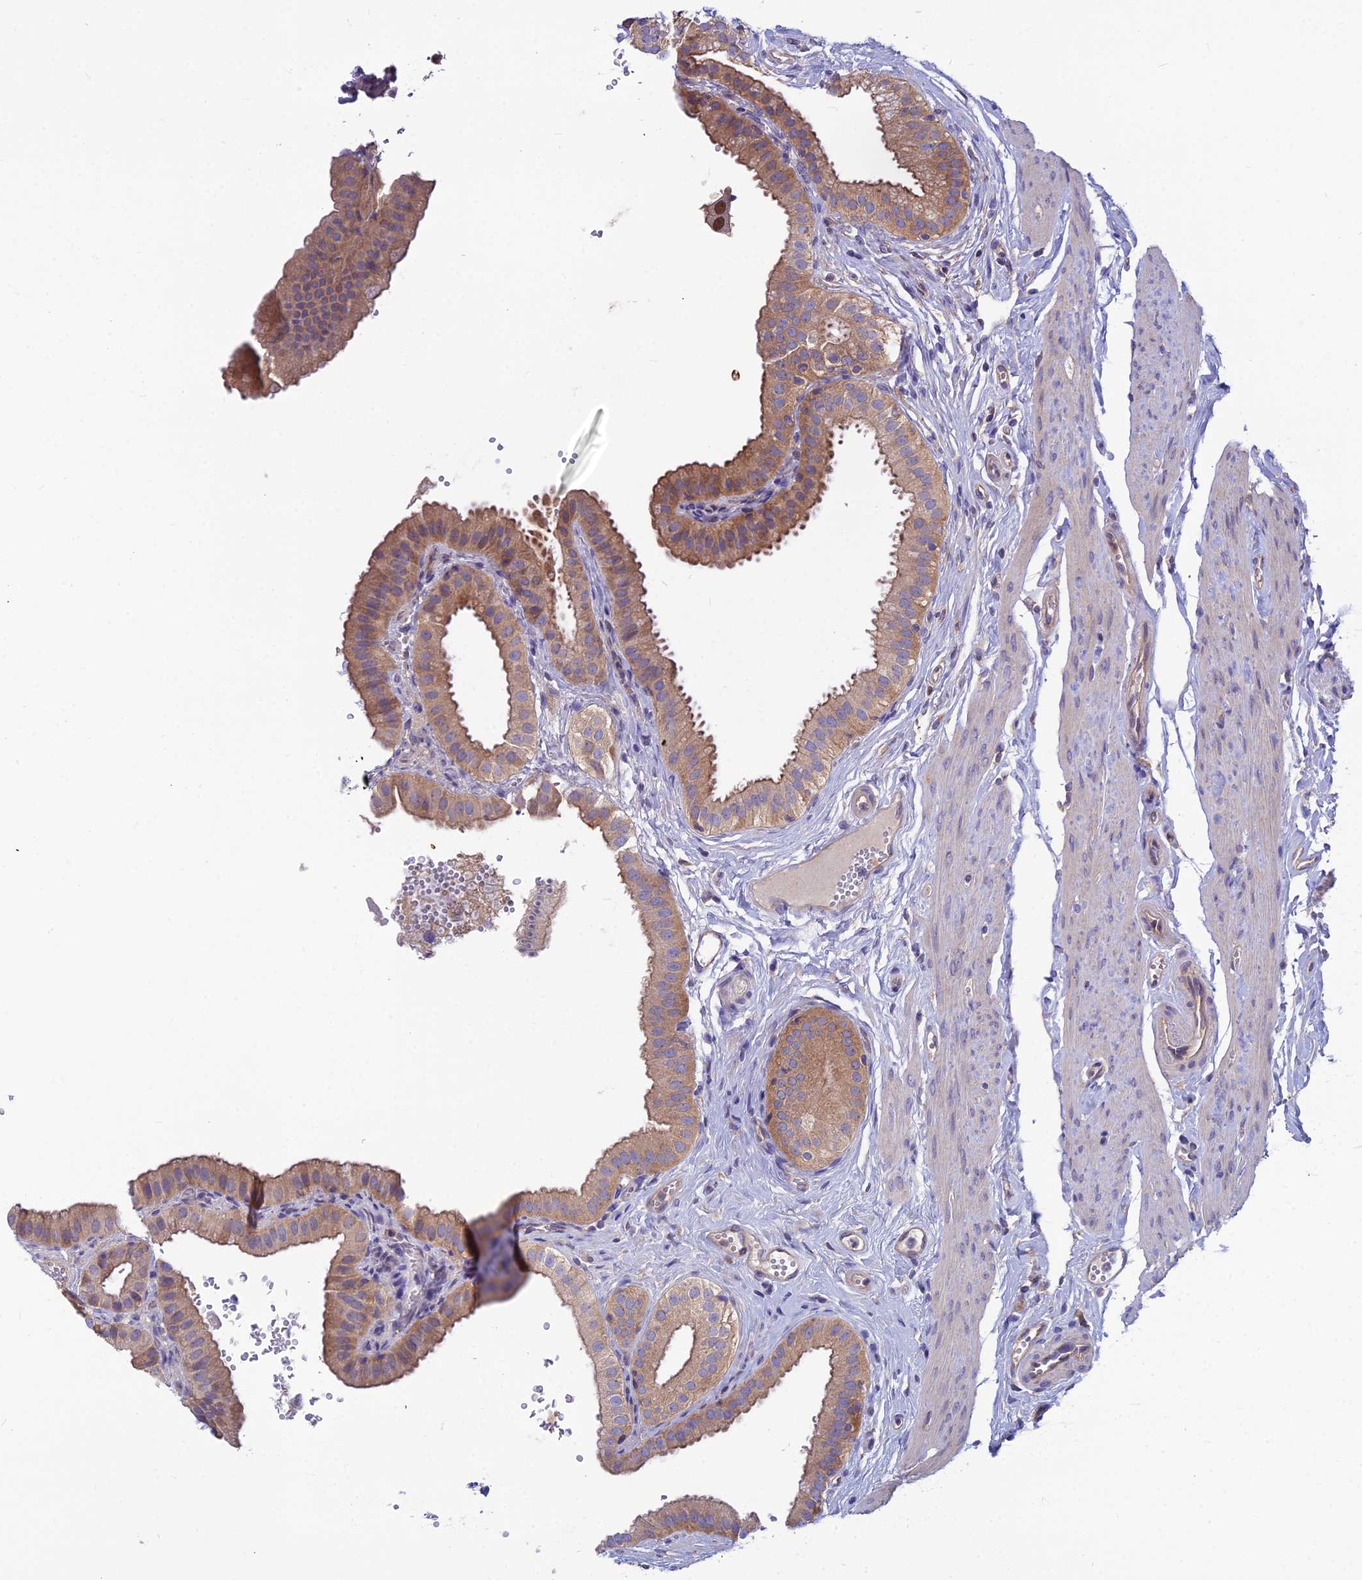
{"staining": {"intensity": "moderate", "quantity": ">75%", "location": "cytoplasmic/membranous"}, "tissue": "gallbladder", "cell_type": "Glandular cells", "image_type": "normal", "snomed": [{"axis": "morphology", "description": "Normal tissue, NOS"}, {"axis": "topography", "description": "Gallbladder"}], "caption": "Moderate cytoplasmic/membranous staining is present in about >75% of glandular cells in normal gallbladder.", "gene": "MVD", "patient": {"sex": "female", "age": 61}}